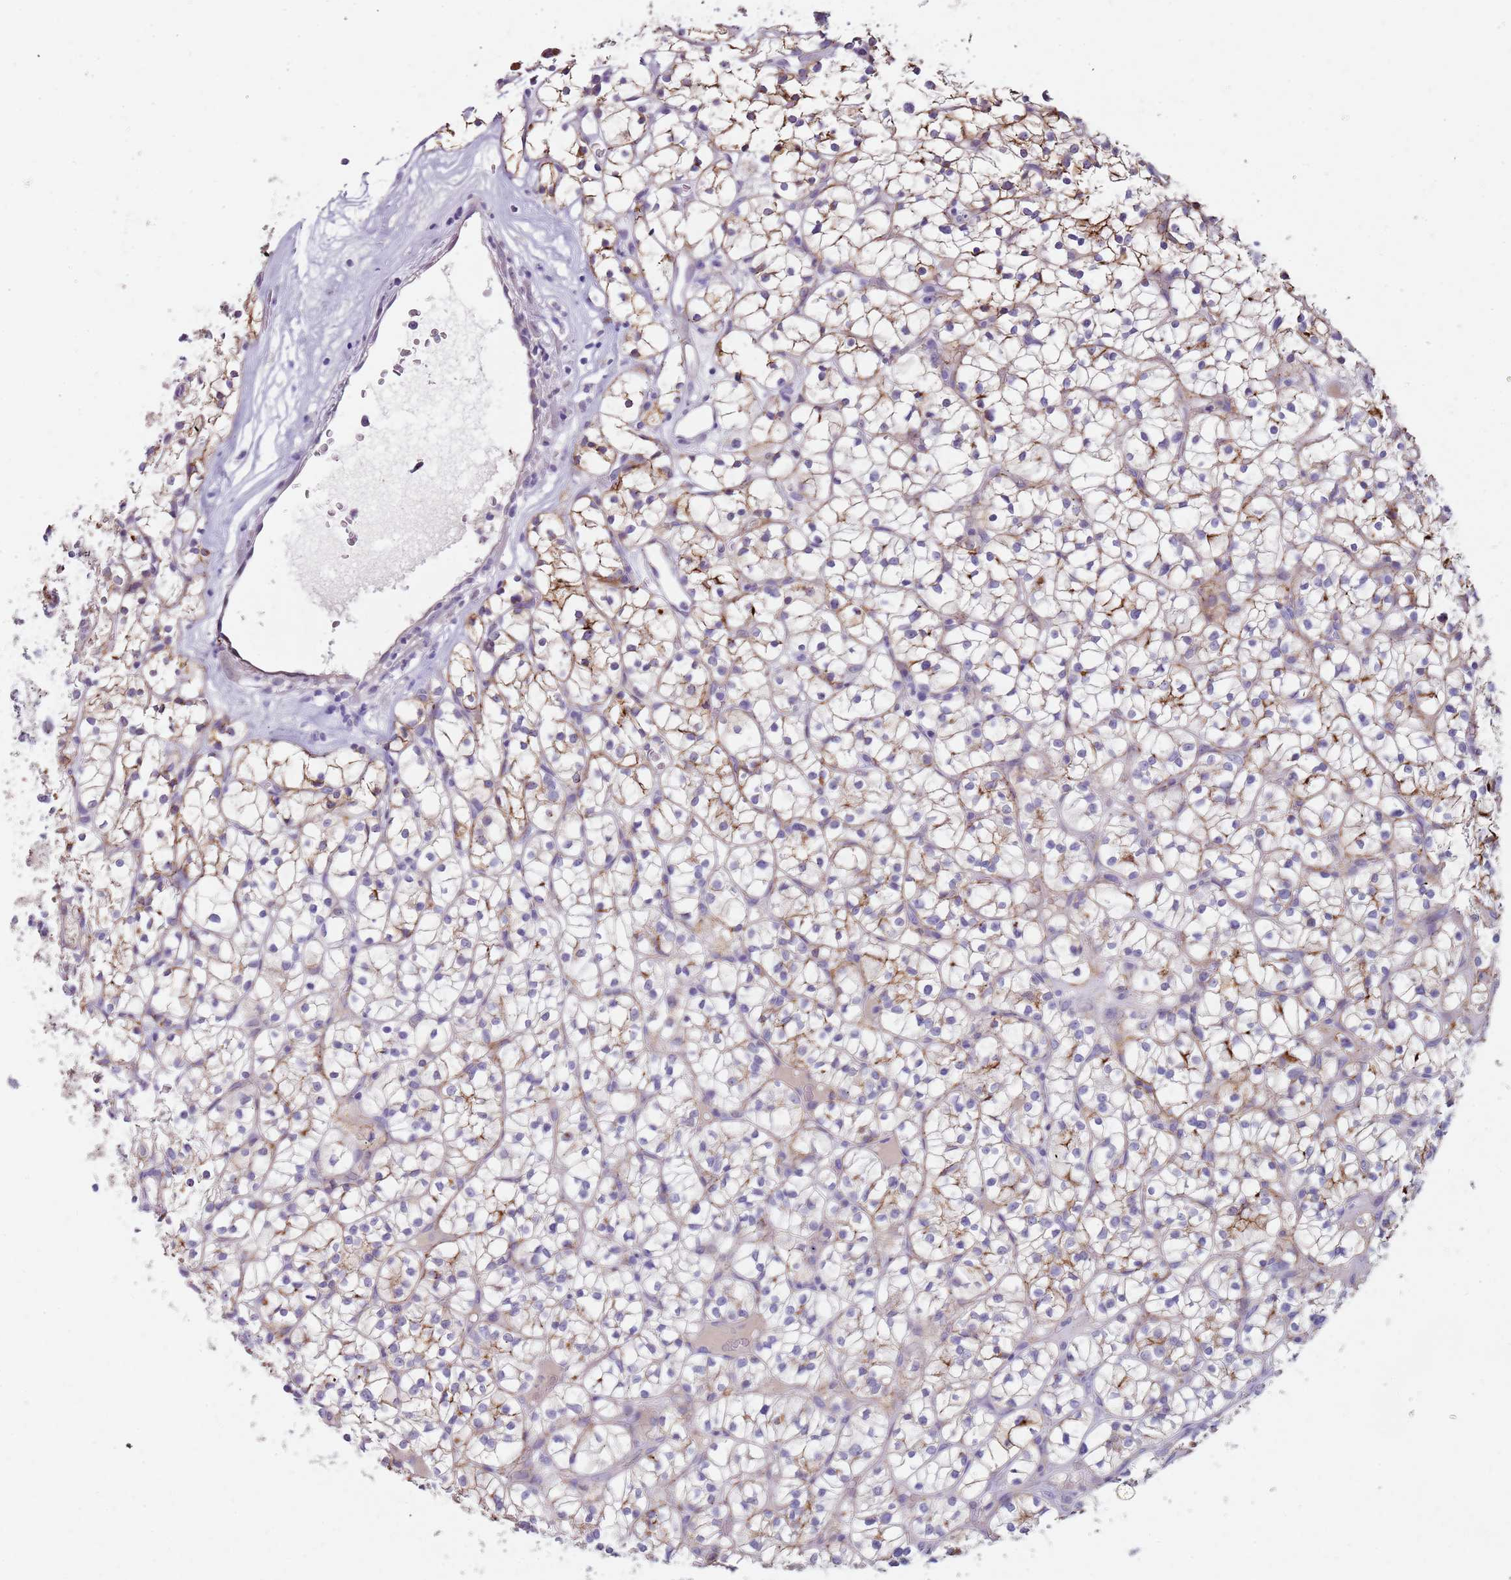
{"staining": {"intensity": "moderate", "quantity": "25%-75%", "location": "cytoplasmic/membranous"}, "tissue": "renal cancer", "cell_type": "Tumor cells", "image_type": "cancer", "snomed": [{"axis": "morphology", "description": "Adenocarcinoma, NOS"}, {"axis": "topography", "description": "Kidney"}], "caption": "A brown stain highlights moderate cytoplasmic/membranous positivity of a protein in renal cancer tumor cells. (brown staining indicates protein expression, while blue staining denotes nuclei).", "gene": "C2CD3", "patient": {"sex": "female", "age": 64}}